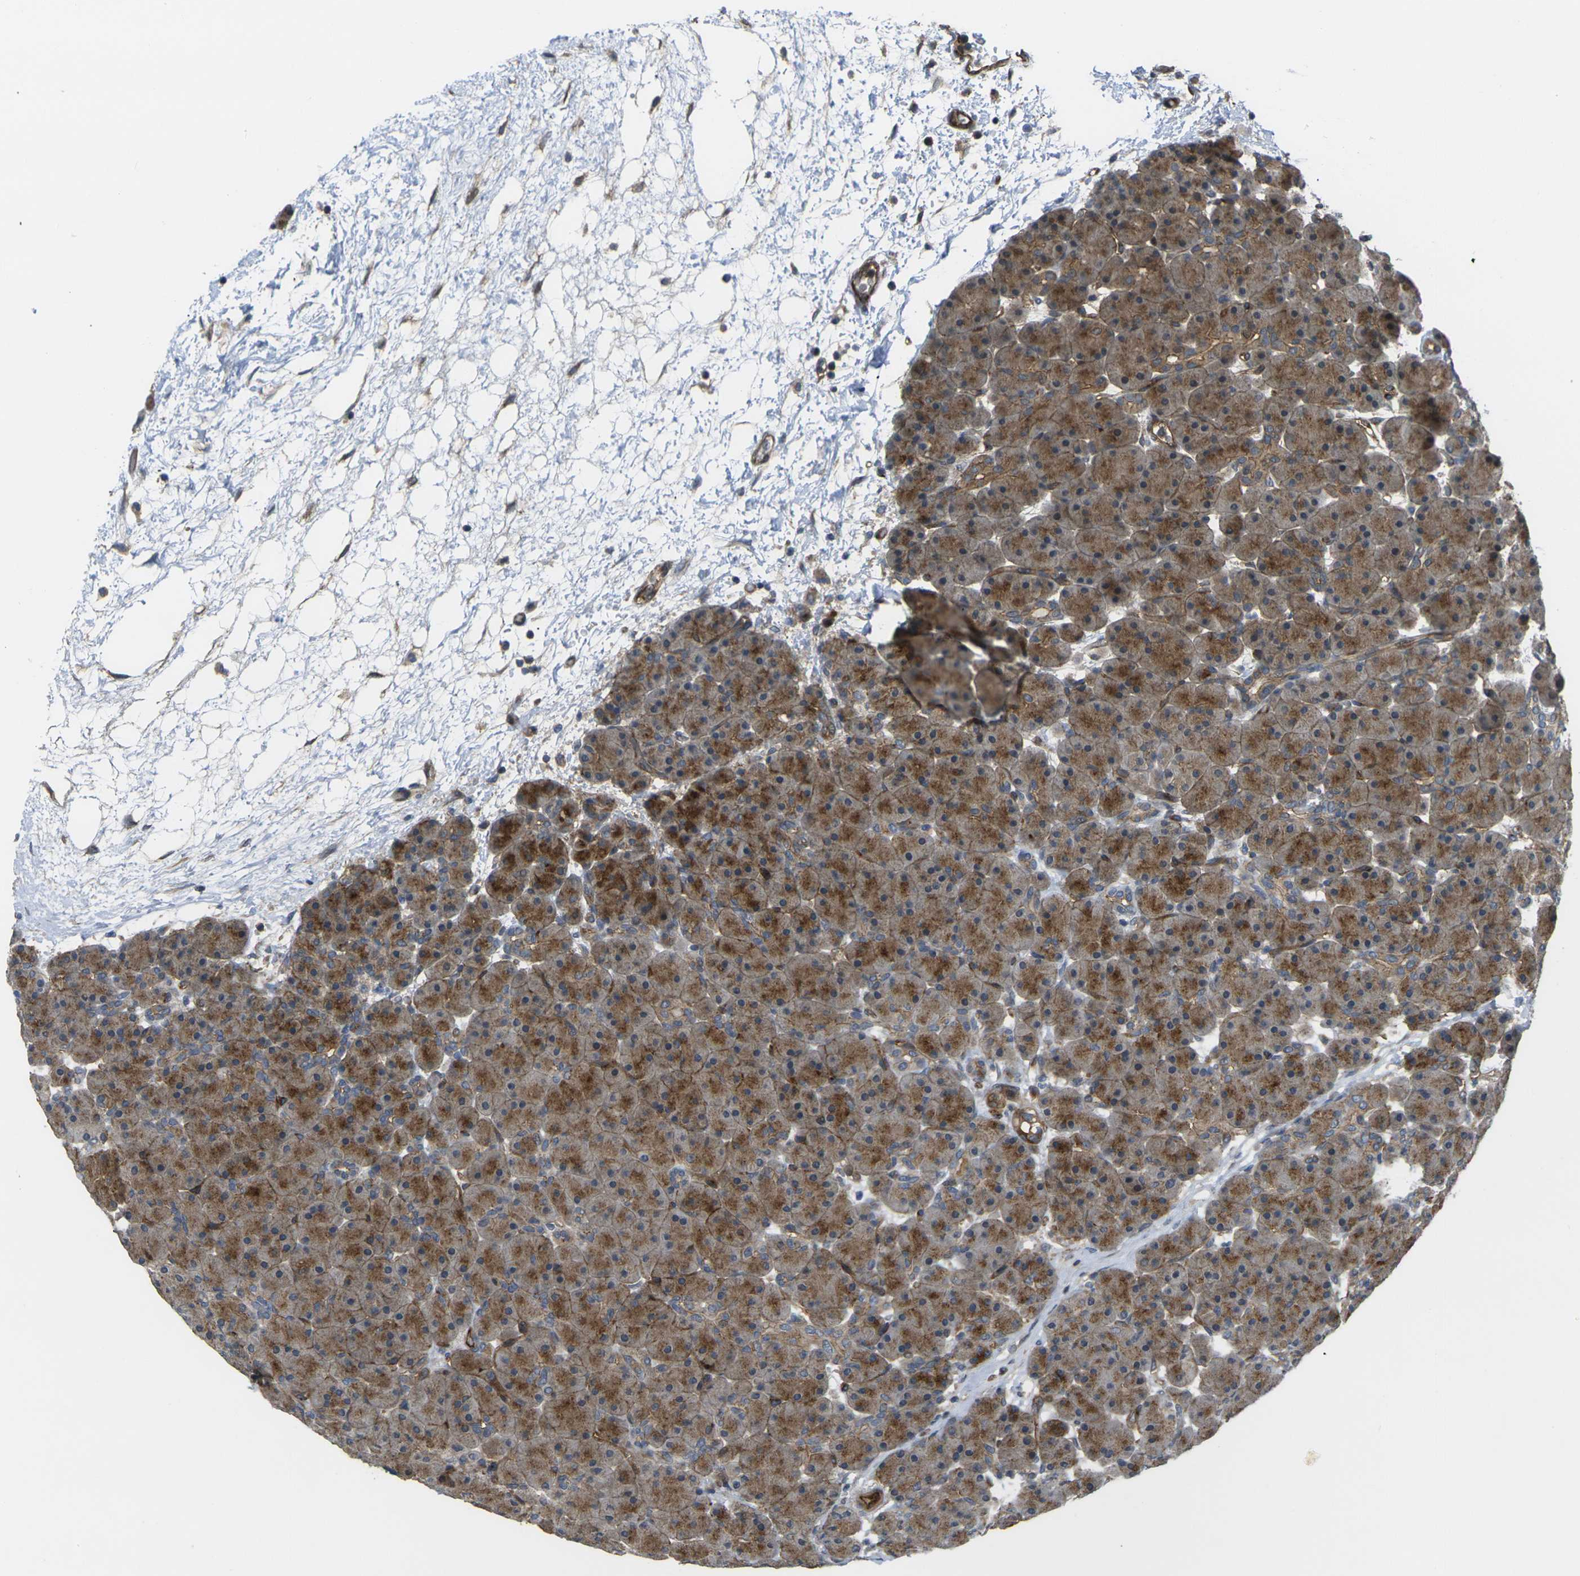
{"staining": {"intensity": "moderate", "quantity": ">75%", "location": "cytoplasmic/membranous"}, "tissue": "pancreas", "cell_type": "Exocrine glandular cells", "image_type": "normal", "snomed": [{"axis": "morphology", "description": "Normal tissue, NOS"}, {"axis": "topography", "description": "Pancreas"}], "caption": "A high-resolution photomicrograph shows immunohistochemistry (IHC) staining of benign pancreas, which exhibits moderate cytoplasmic/membranous positivity in about >75% of exocrine glandular cells. (DAB (3,3'-diaminobenzidine) IHC with brightfield microscopy, high magnification).", "gene": "ECE1", "patient": {"sex": "male", "age": 66}}